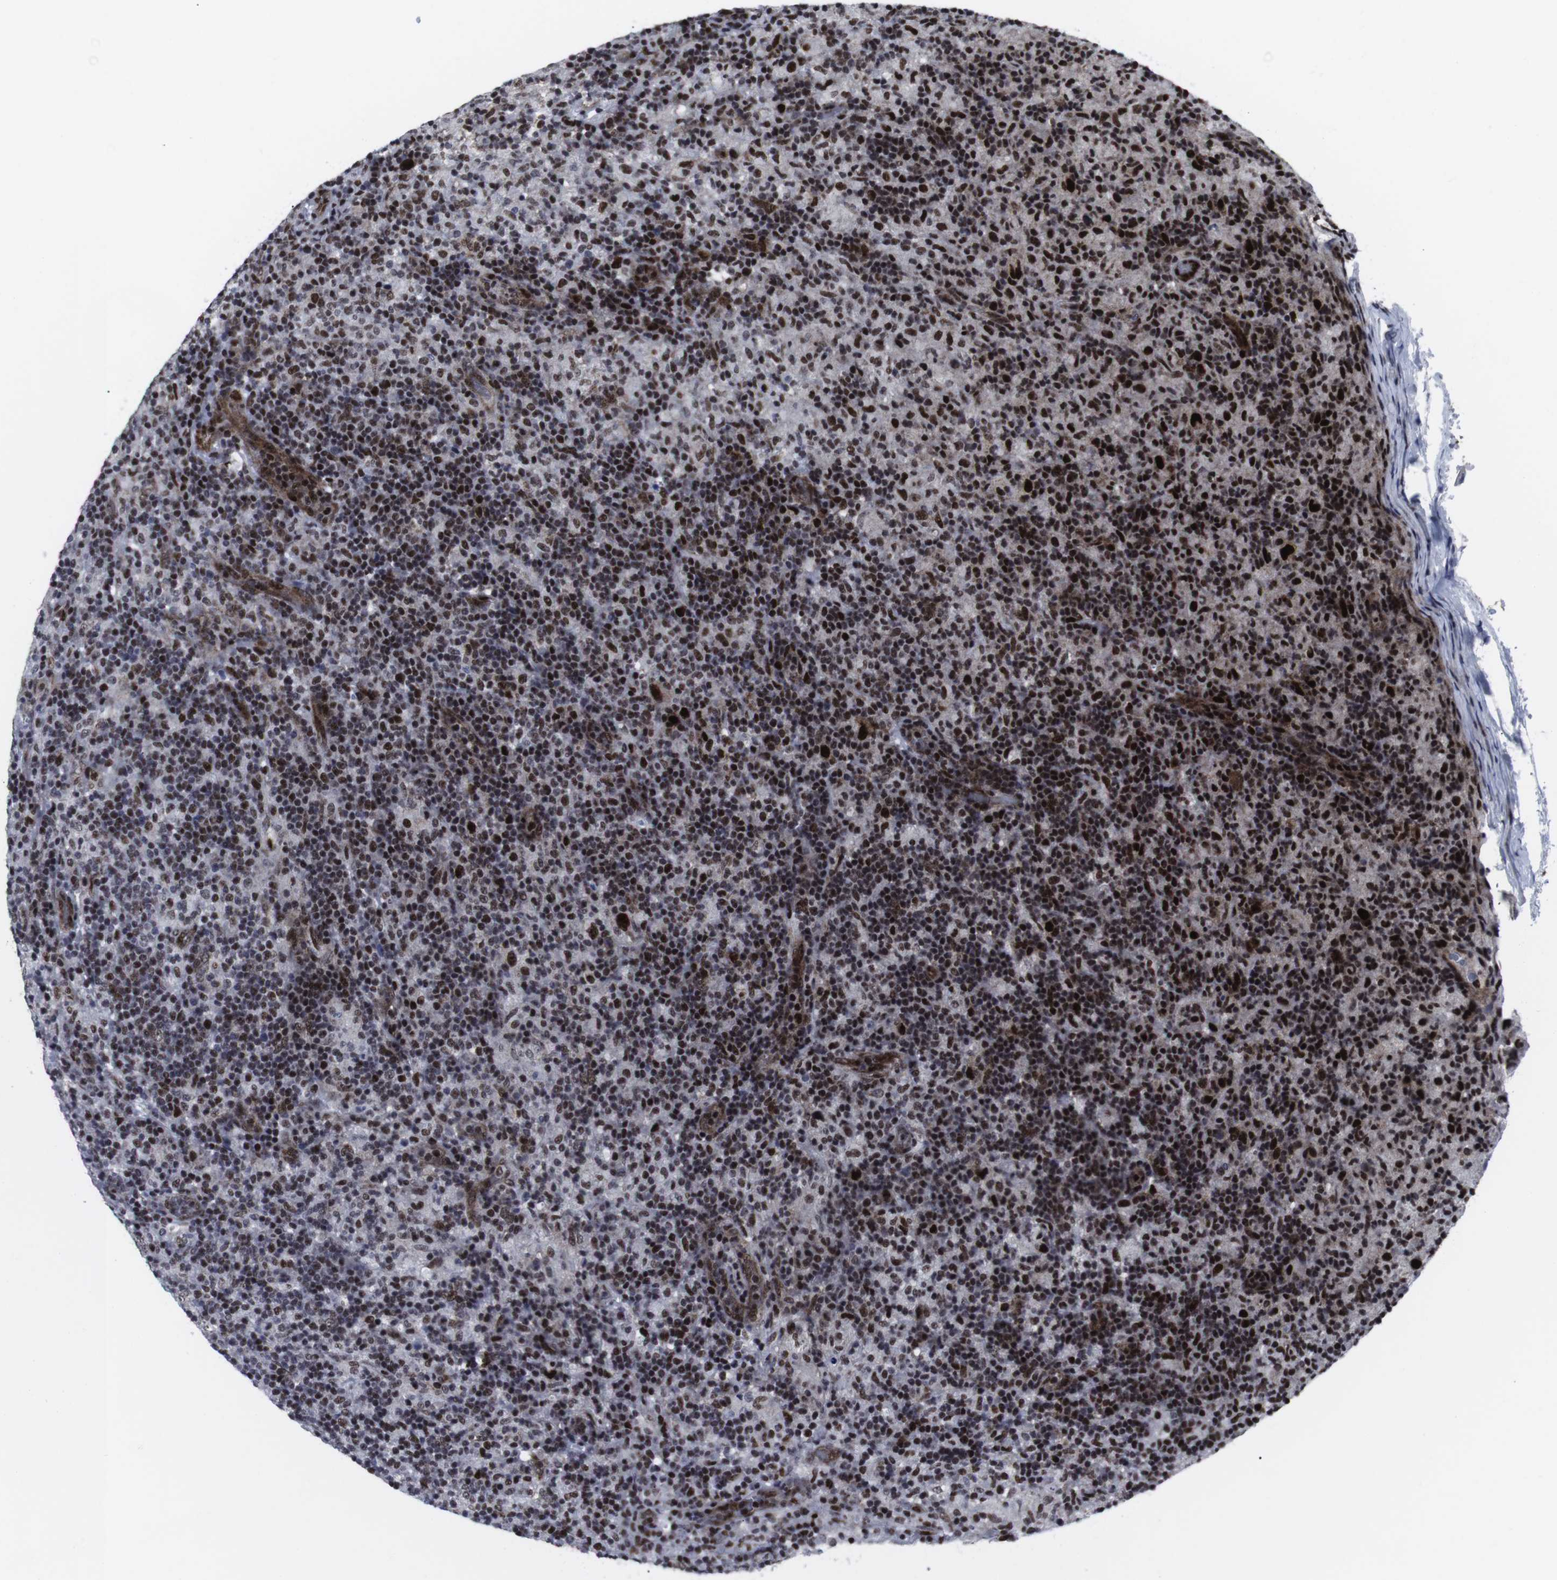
{"staining": {"intensity": "strong", "quantity": ">75%", "location": "nuclear"}, "tissue": "lymphoma", "cell_type": "Tumor cells", "image_type": "cancer", "snomed": [{"axis": "morphology", "description": "Hodgkin's disease, NOS"}, {"axis": "topography", "description": "Lymph node"}], "caption": "IHC photomicrograph of neoplastic tissue: human lymphoma stained using immunohistochemistry displays high levels of strong protein expression localized specifically in the nuclear of tumor cells, appearing as a nuclear brown color.", "gene": "MLH1", "patient": {"sex": "male", "age": 70}}